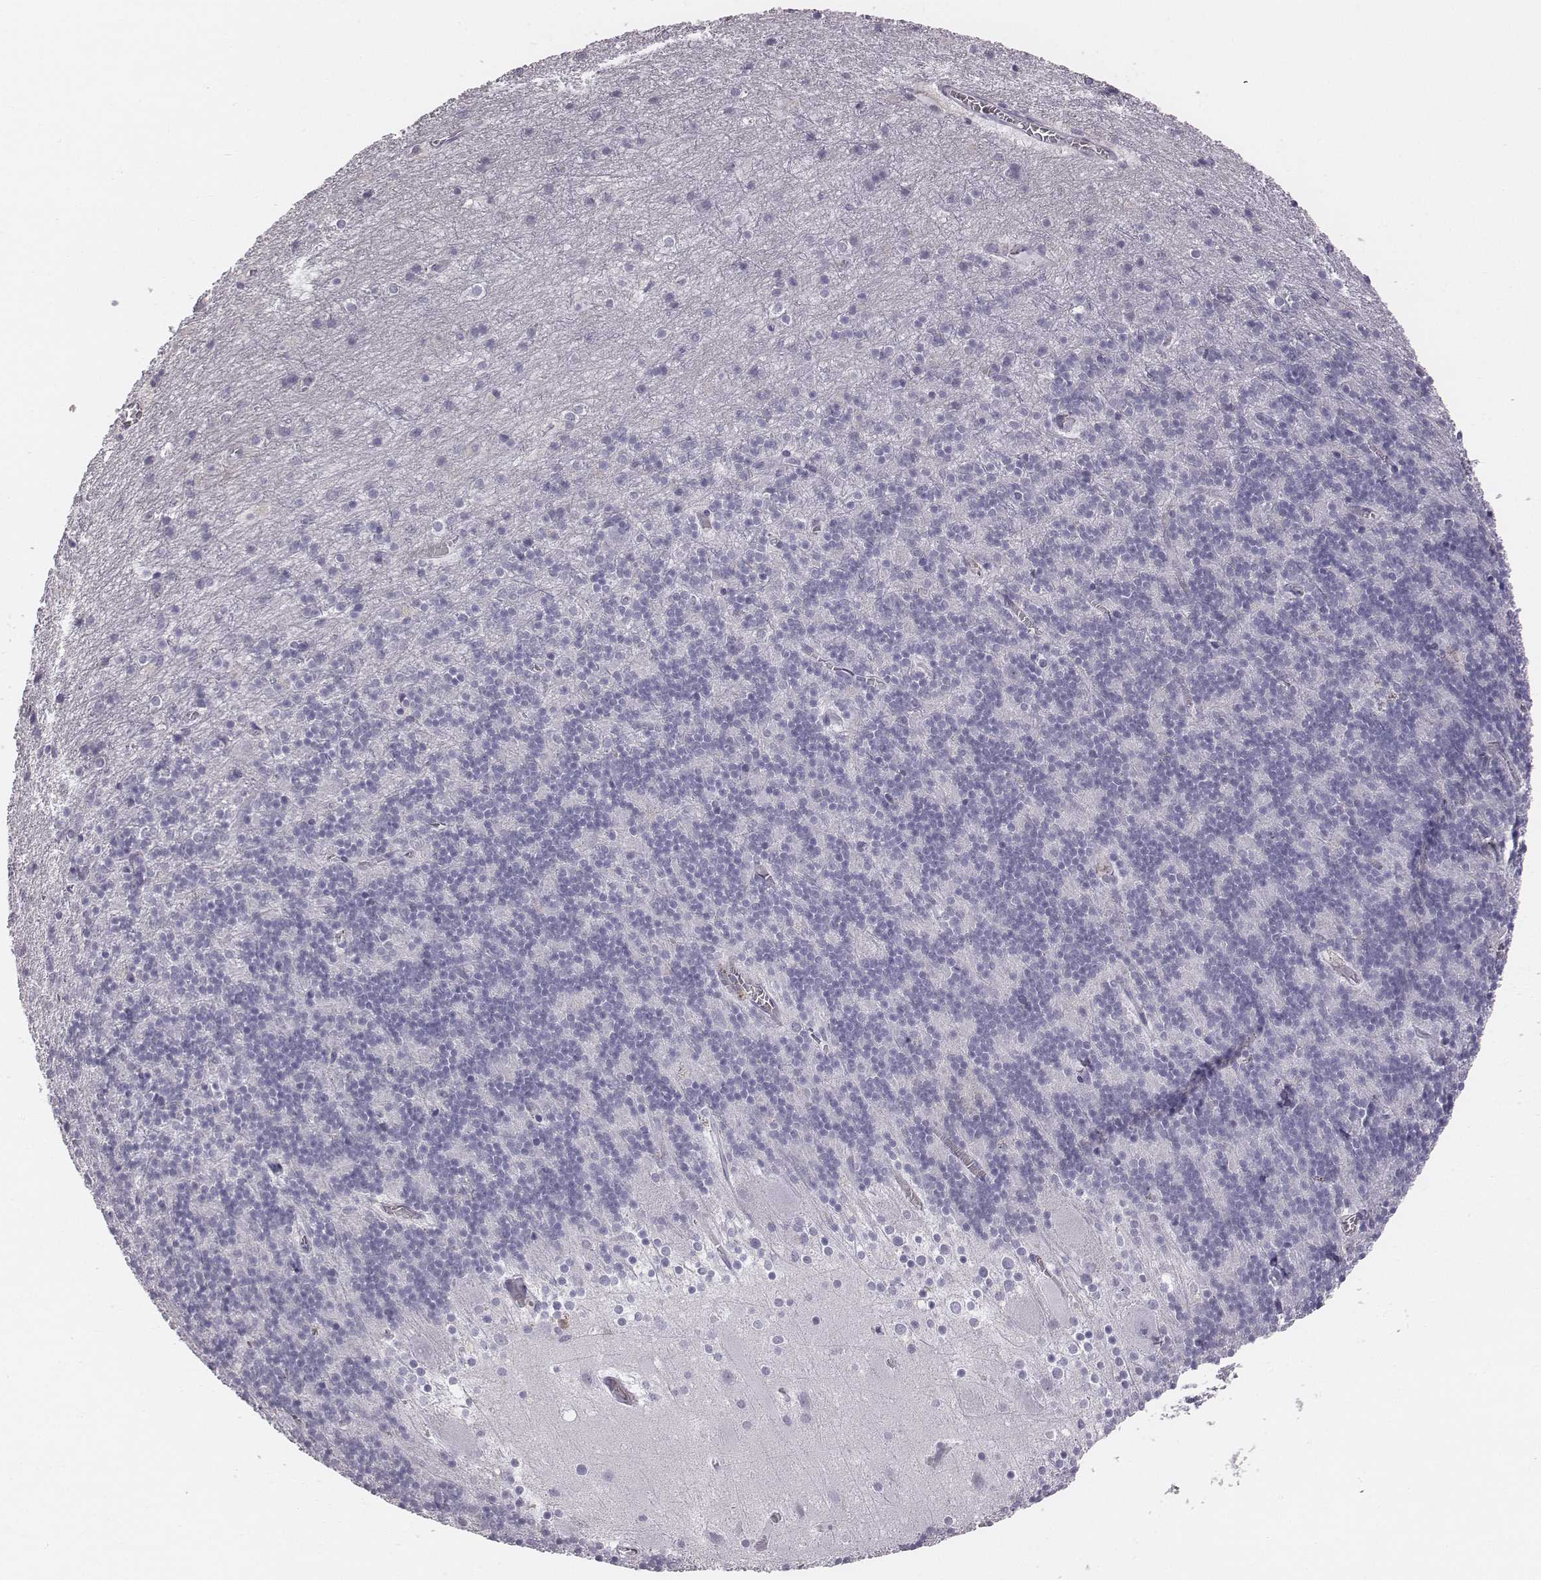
{"staining": {"intensity": "negative", "quantity": "none", "location": "none"}, "tissue": "cerebellum", "cell_type": "Cells in granular layer", "image_type": "normal", "snomed": [{"axis": "morphology", "description": "Normal tissue, NOS"}, {"axis": "topography", "description": "Cerebellum"}], "caption": "Immunohistochemical staining of unremarkable cerebellum shows no significant positivity in cells in granular layer.", "gene": "HBZ", "patient": {"sex": "male", "age": 70}}